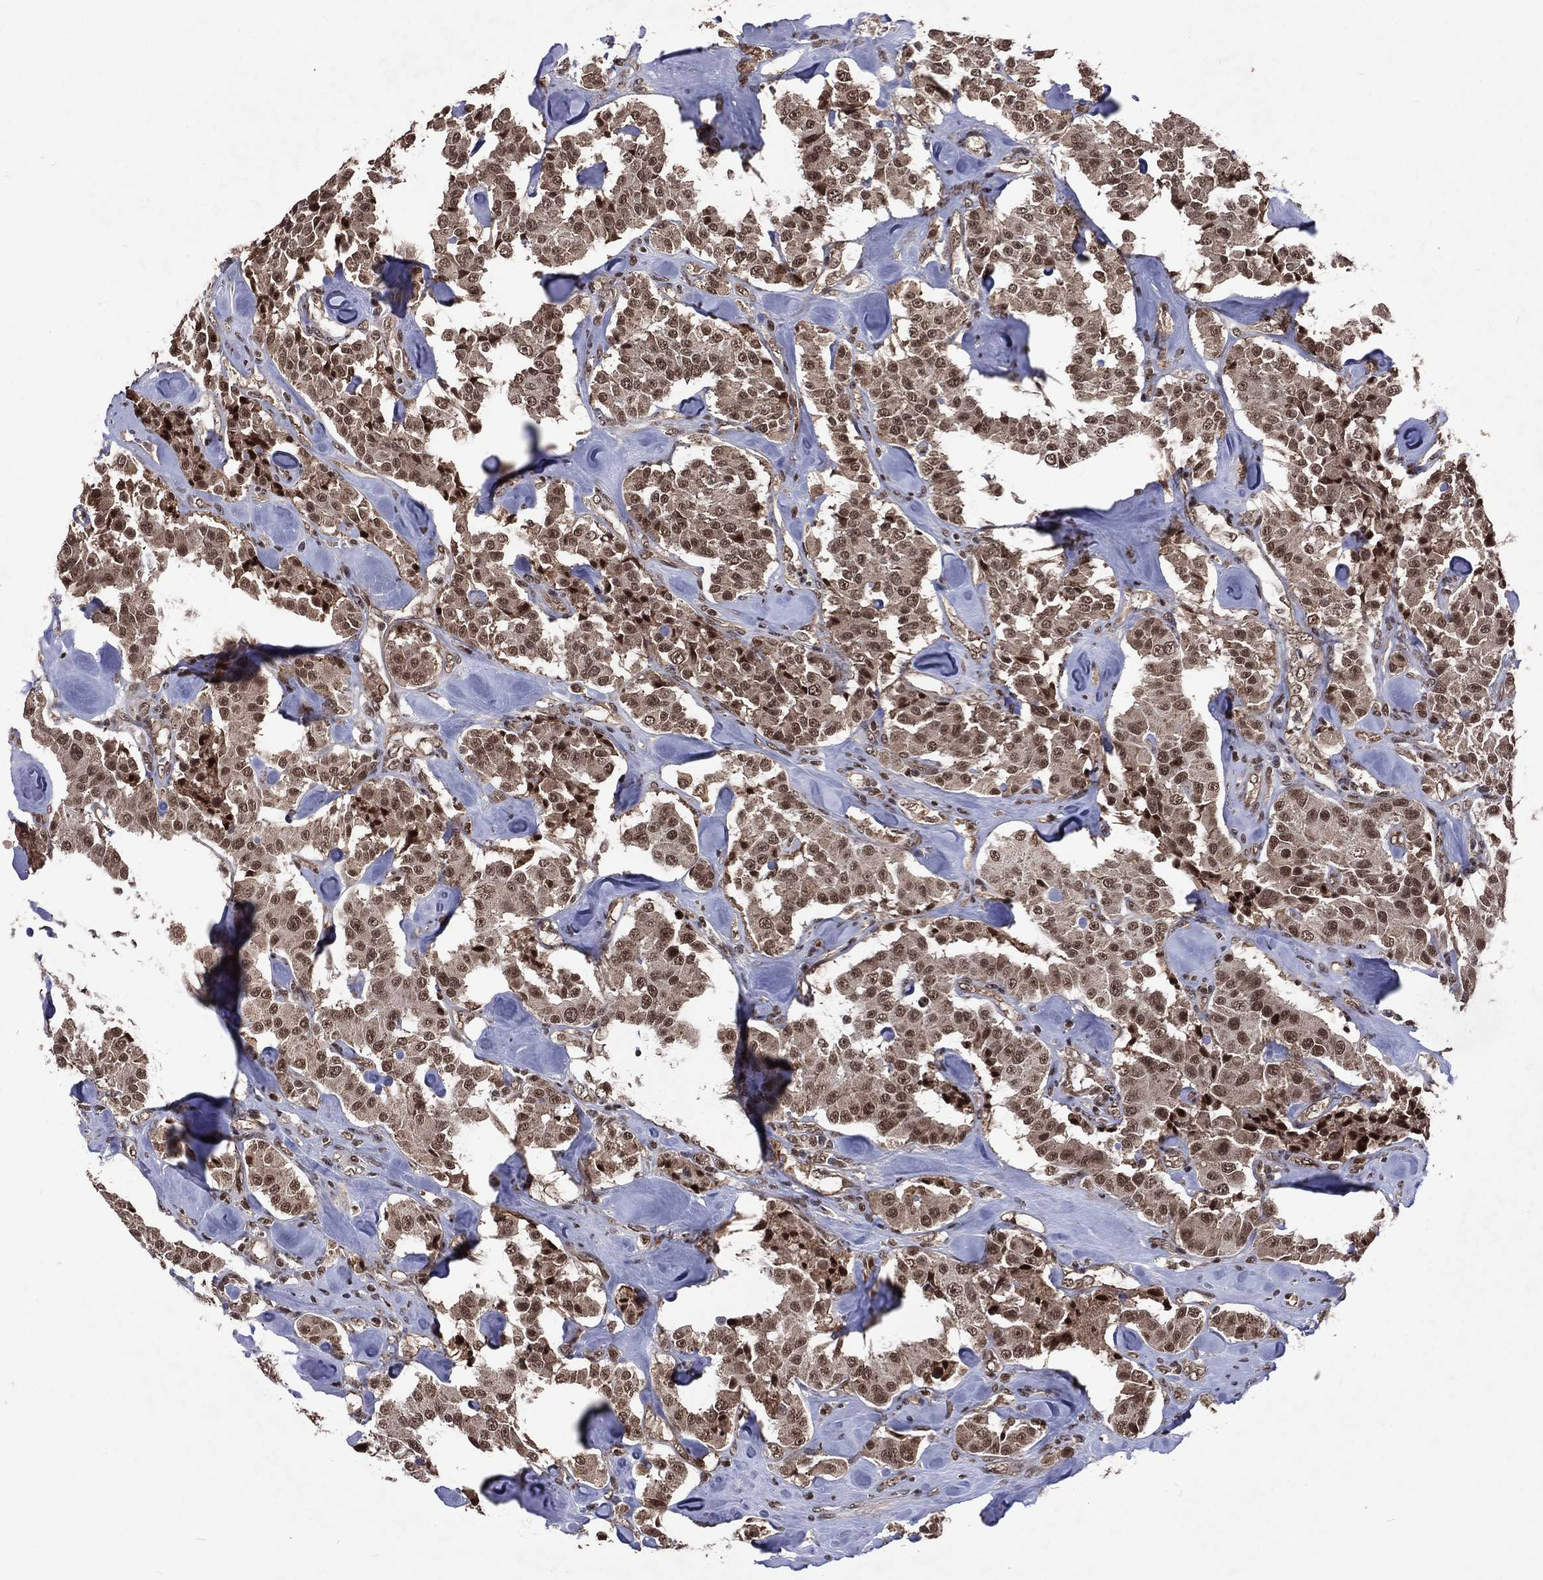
{"staining": {"intensity": "moderate", "quantity": ">75%", "location": "cytoplasmic/membranous,nuclear"}, "tissue": "carcinoid", "cell_type": "Tumor cells", "image_type": "cancer", "snomed": [{"axis": "morphology", "description": "Carcinoid, malignant, NOS"}, {"axis": "topography", "description": "Pancreas"}], "caption": "Protein staining by IHC exhibits moderate cytoplasmic/membranous and nuclear positivity in about >75% of tumor cells in carcinoid.", "gene": "DMAP1", "patient": {"sex": "male", "age": 41}}